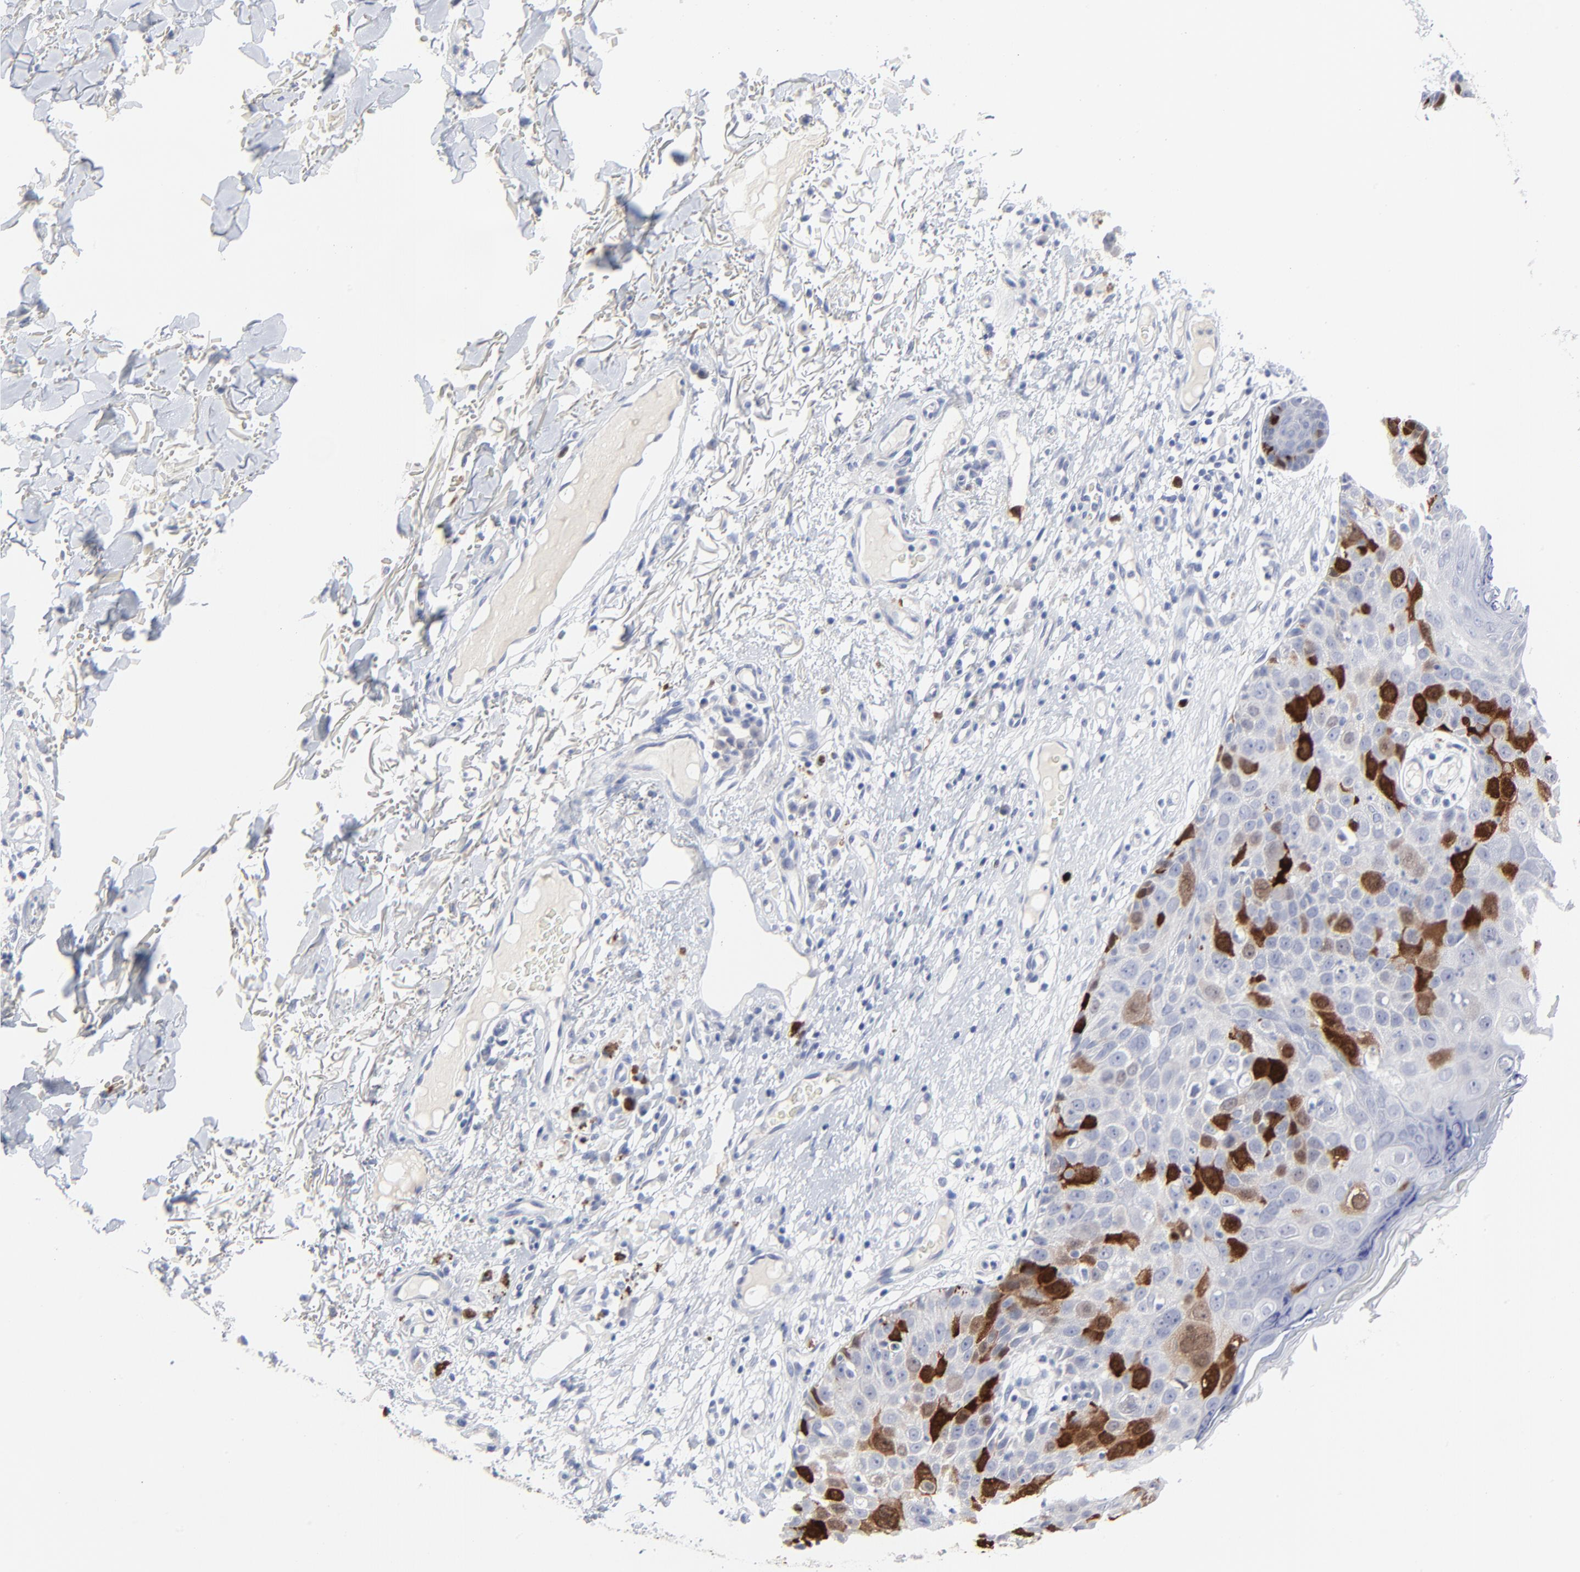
{"staining": {"intensity": "strong", "quantity": "<25%", "location": "cytoplasmic/membranous,nuclear"}, "tissue": "skin cancer", "cell_type": "Tumor cells", "image_type": "cancer", "snomed": [{"axis": "morphology", "description": "Squamous cell carcinoma, NOS"}, {"axis": "topography", "description": "Skin"}], "caption": "Skin cancer (squamous cell carcinoma) was stained to show a protein in brown. There is medium levels of strong cytoplasmic/membranous and nuclear staining in about <25% of tumor cells.", "gene": "CDK1", "patient": {"sex": "male", "age": 87}}